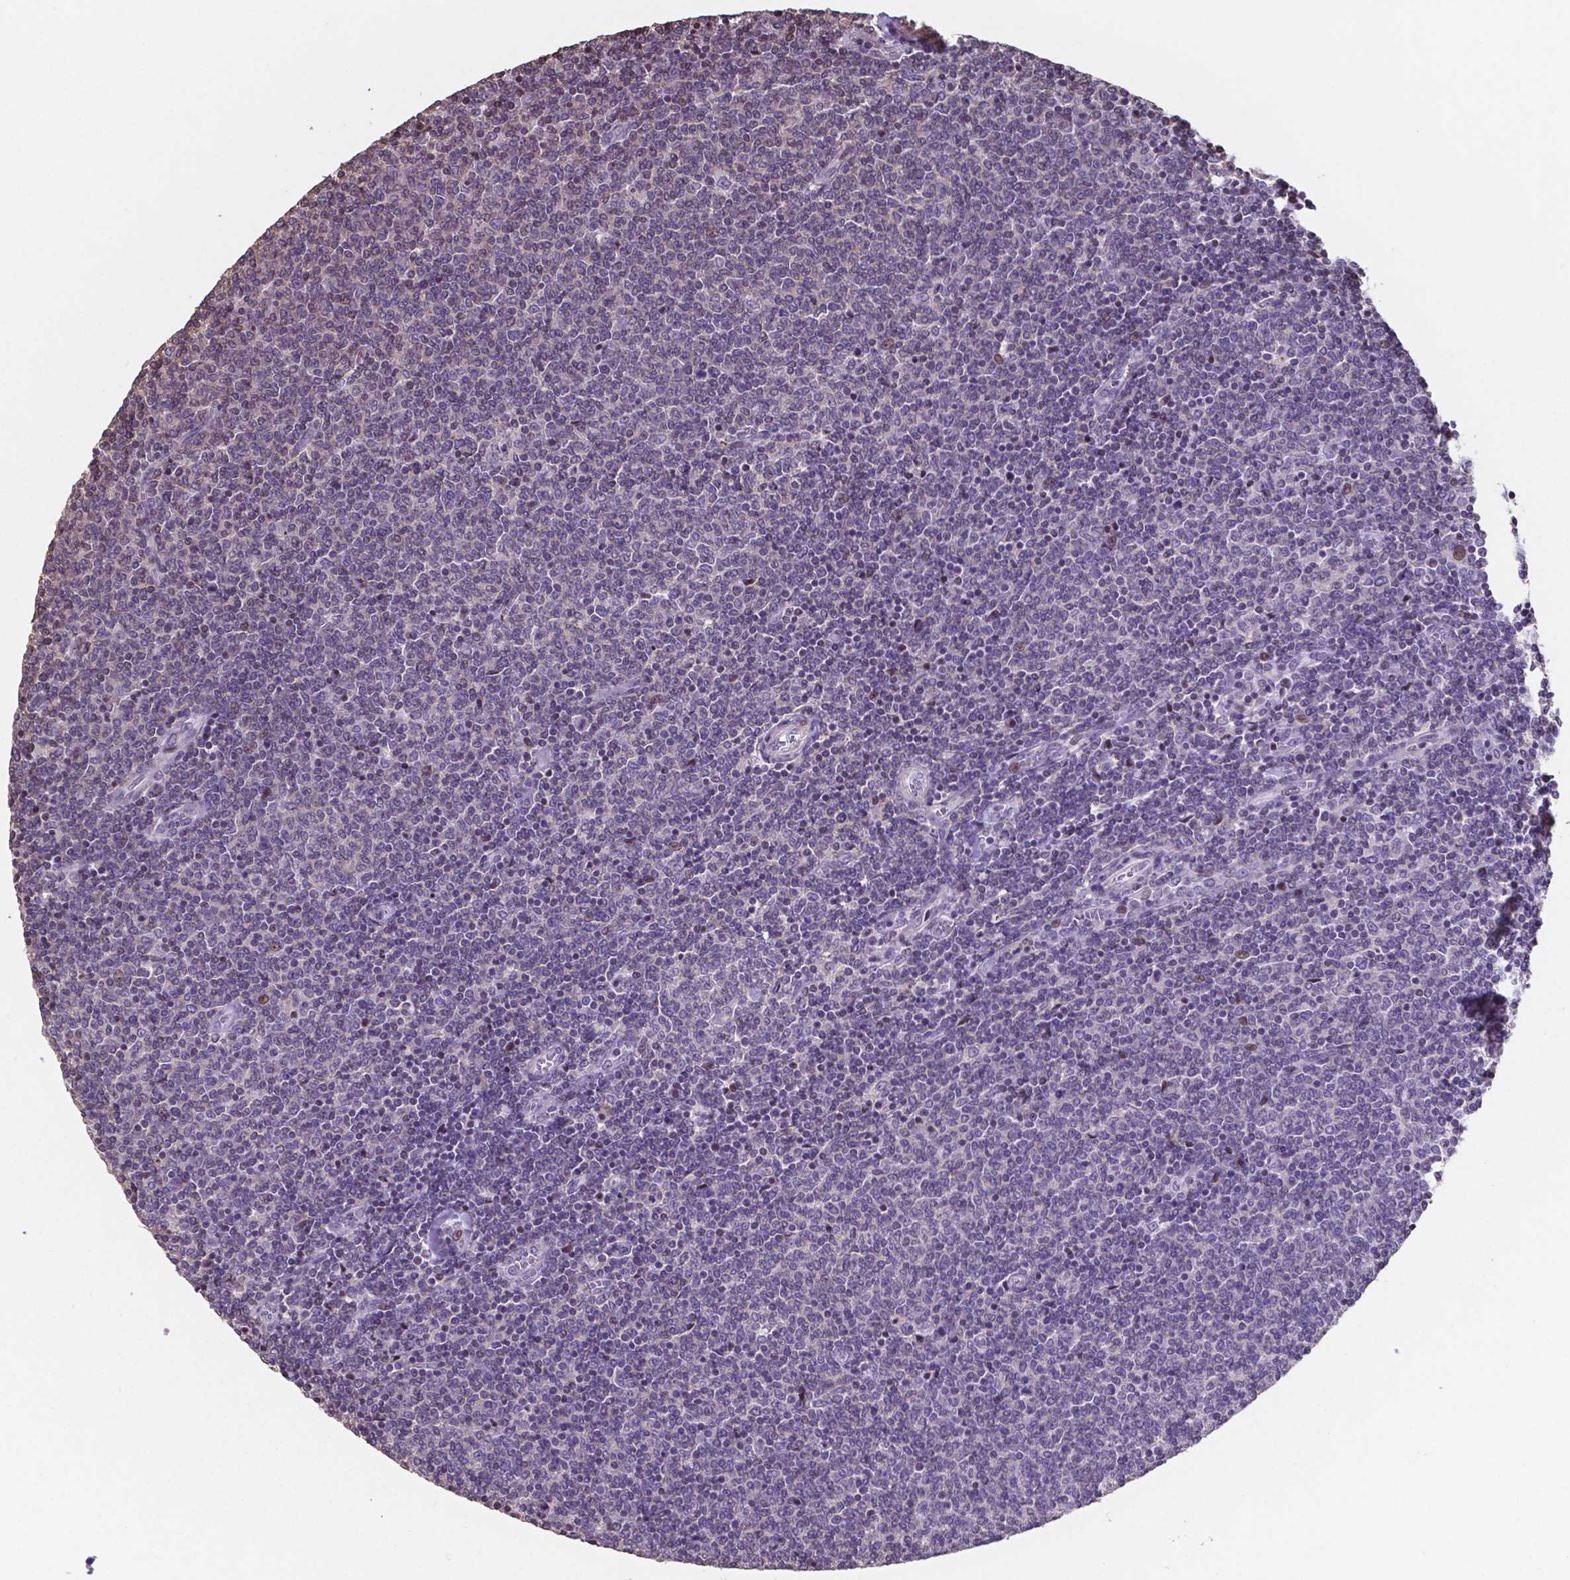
{"staining": {"intensity": "negative", "quantity": "none", "location": "none"}, "tissue": "lymphoma", "cell_type": "Tumor cells", "image_type": "cancer", "snomed": [{"axis": "morphology", "description": "Malignant lymphoma, non-Hodgkin's type, Low grade"}, {"axis": "topography", "description": "Lymph node"}], "caption": "Tumor cells show no significant expression in malignant lymphoma, non-Hodgkin's type (low-grade).", "gene": "MLC1", "patient": {"sex": "male", "age": 52}}